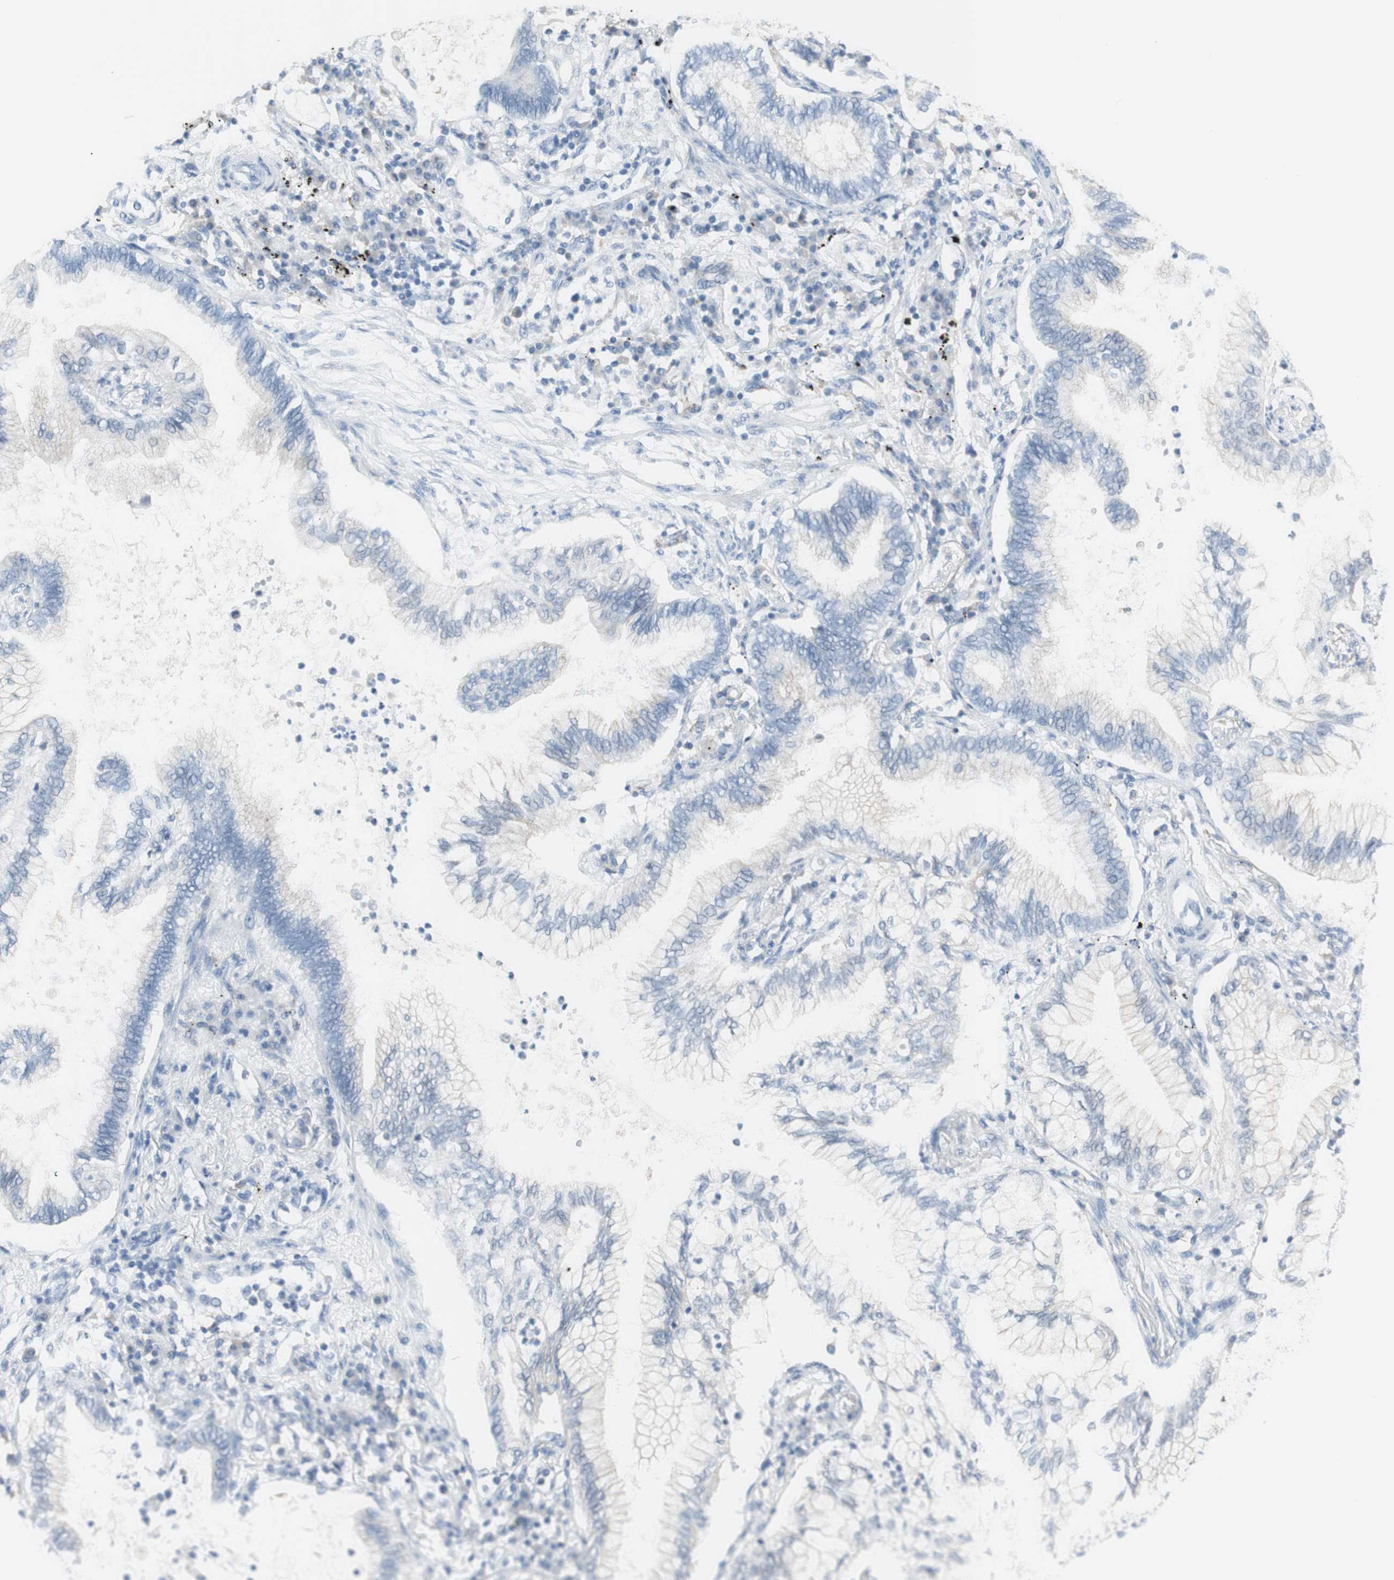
{"staining": {"intensity": "negative", "quantity": "none", "location": "none"}, "tissue": "lung cancer", "cell_type": "Tumor cells", "image_type": "cancer", "snomed": [{"axis": "morphology", "description": "Normal tissue, NOS"}, {"axis": "morphology", "description": "Adenocarcinoma, NOS"}, {"axis": "topography", "description": "Bronchus"}, {"axis": "topography", "description": "Lung"}], "caption": "High power microscopy photomicrograph of an immunohistochemistry micrograph of adenocarcinoma (lung), revealing no significant staining in tumor cells.", "gene": "ART3", "patient": {"sex": "female", "age": 70}}